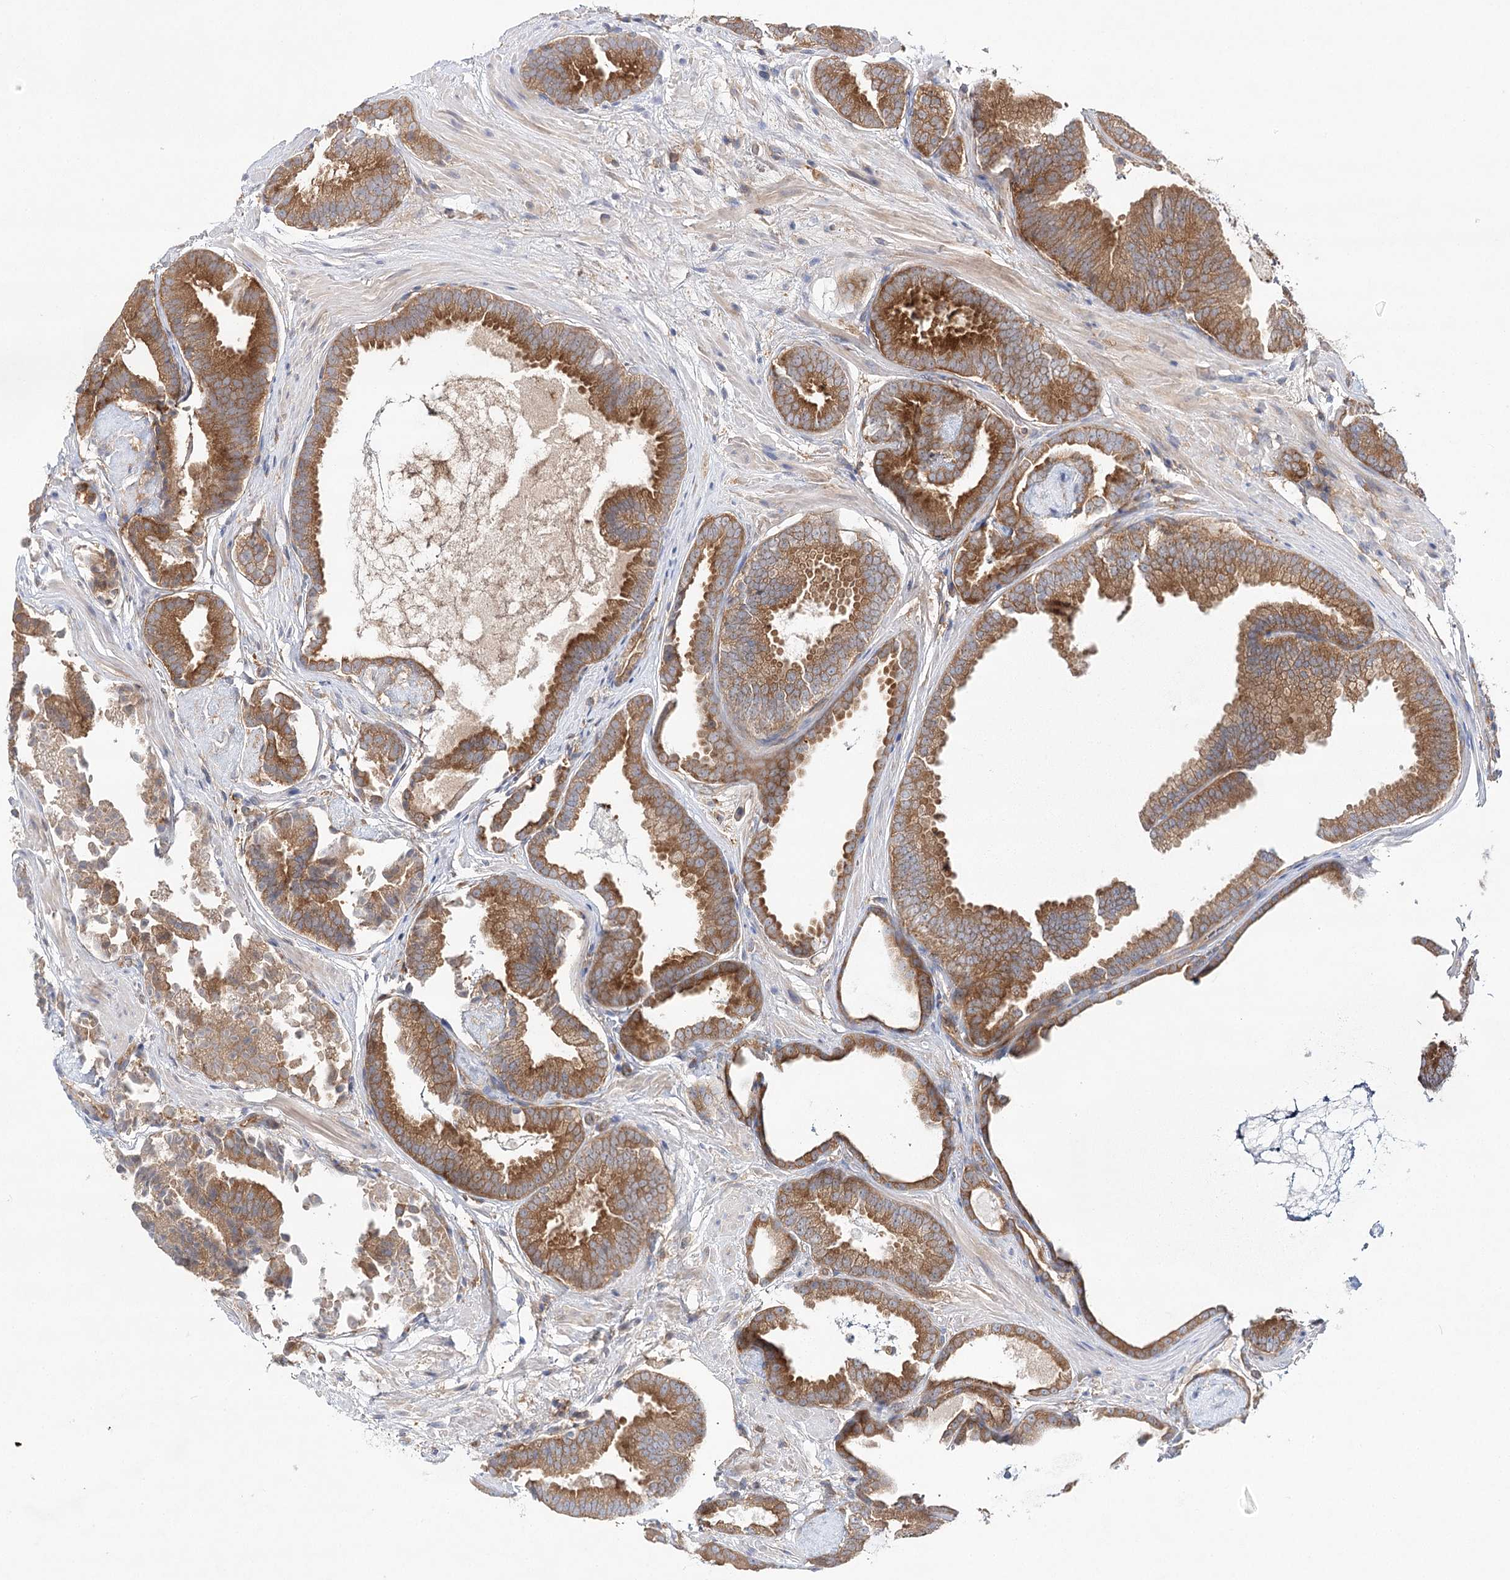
{"staining": {"intensity": "moderate", "quantity": ">75%", "location": "cytoplasmic/membranous"}, "tissue": "prostate cancer", "cell_type": "Tumor cells", "image_type": "cancer", "snomed": [{"axis": "morphology", "description": "Adenocarcinoma, Low grade"}, {"axis": "topography", "description": "Prostate"}], "caption": "Immunohistochemical staining of human prostate cancer exhibits moderate cytoplasmic/membranous protein expression in about >75% of tumor cells.", "gene": "ABRAXAS2", "patient": {"sex": "male", "age": 71}}